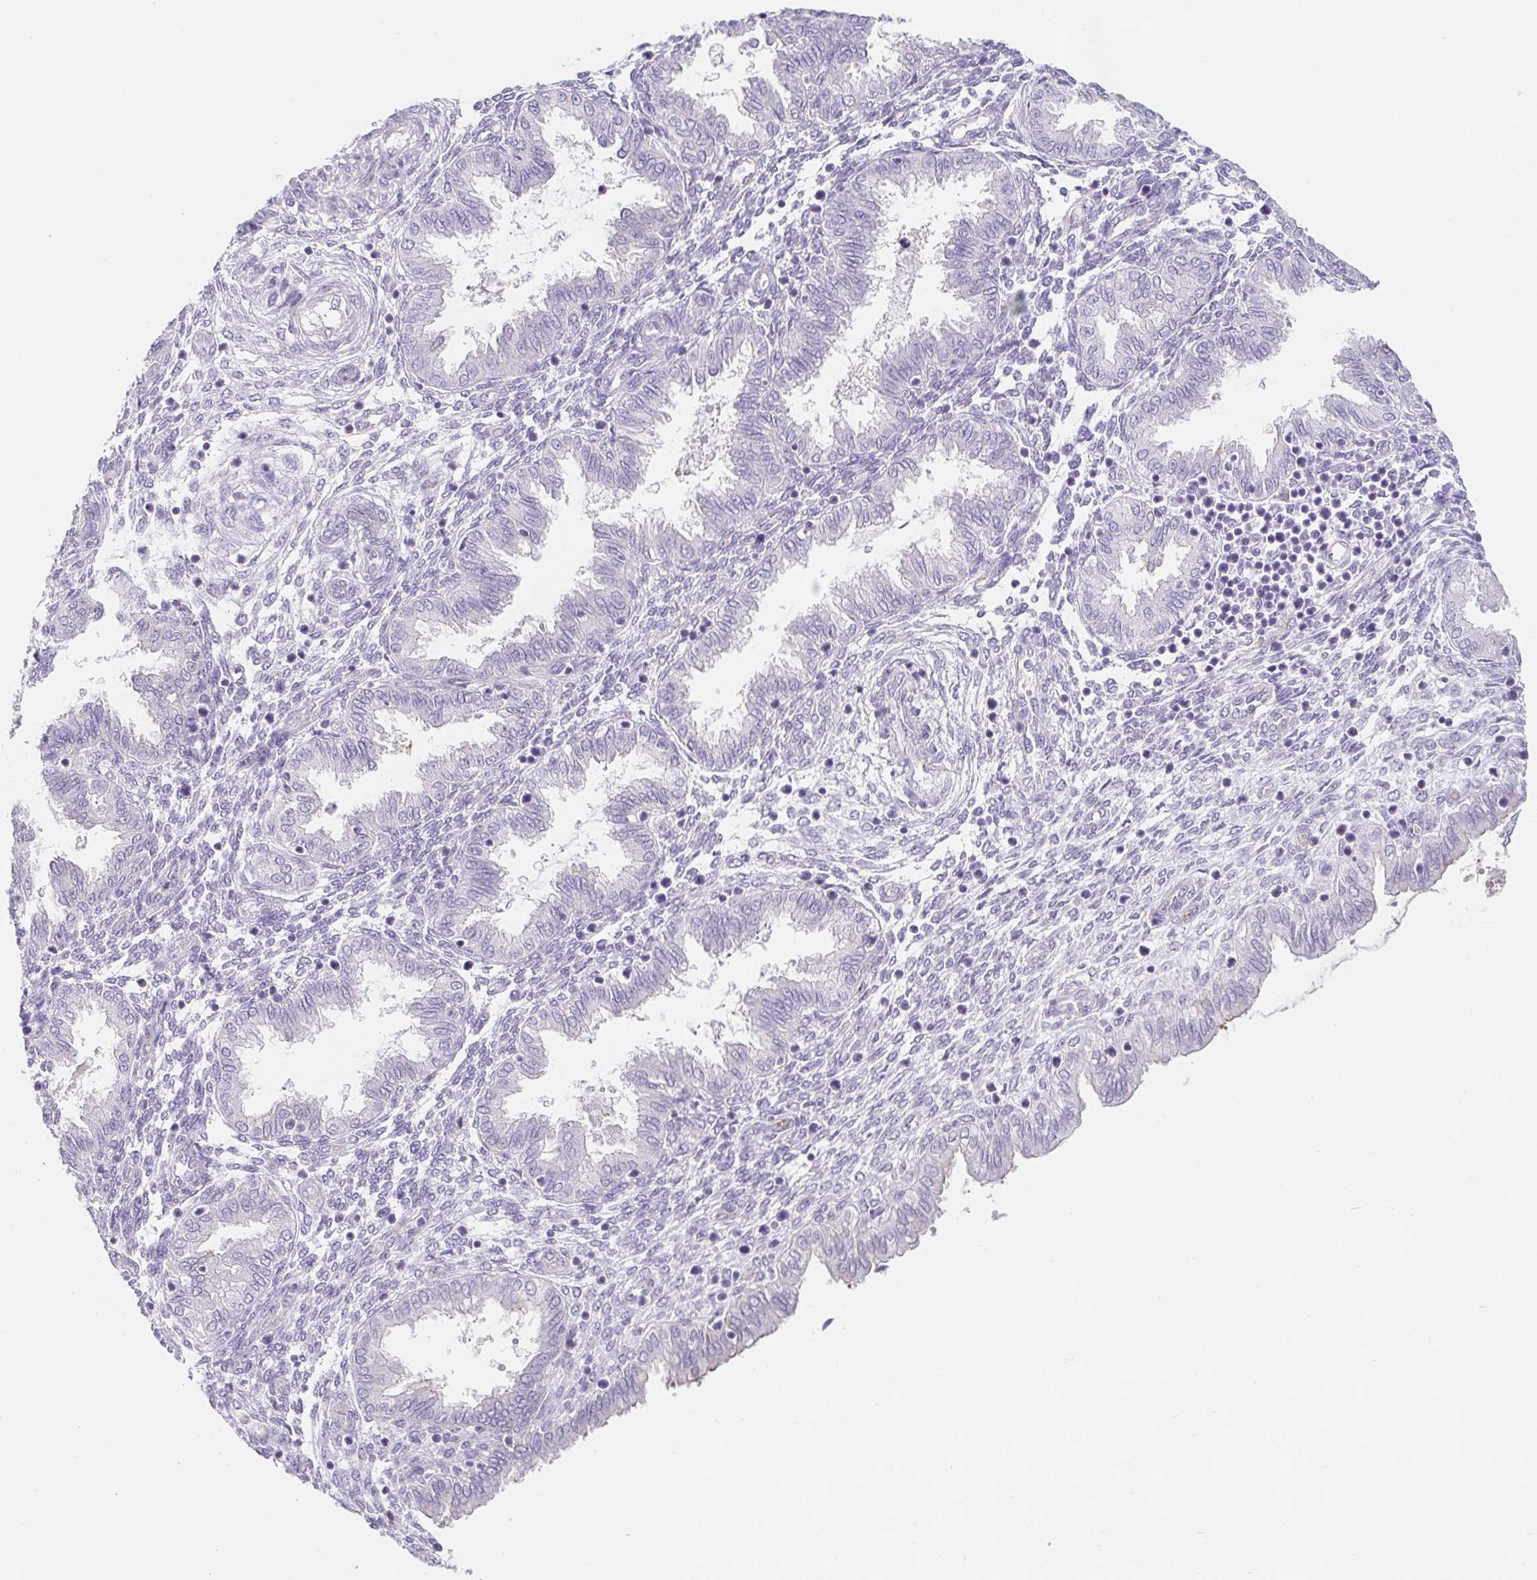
{"staining": {"intensity": "negative", "quantity": "none", "location": "none"}, "tissue": "endometrium", "cell_type": "Cells in endometrial stroma", "image_type": "normal", "snomed": [{"axis": "morphology", "description": "Normal tissue, NOS"}, {"axis": "topography", "description": "Endometrium"}], "caption": "Endometrium was stained to show a protein in brown. There is no significant positivity in cells in endometrial stroma. Brightfield microscopy of immunohistochemistry stained with DAB (3,3'-diaminobenzidine) (brown) and hematoxylin (blue), captured at high magnification.", "gene": "BCAS1", "patient": {"sex": "female", "age": 33}}